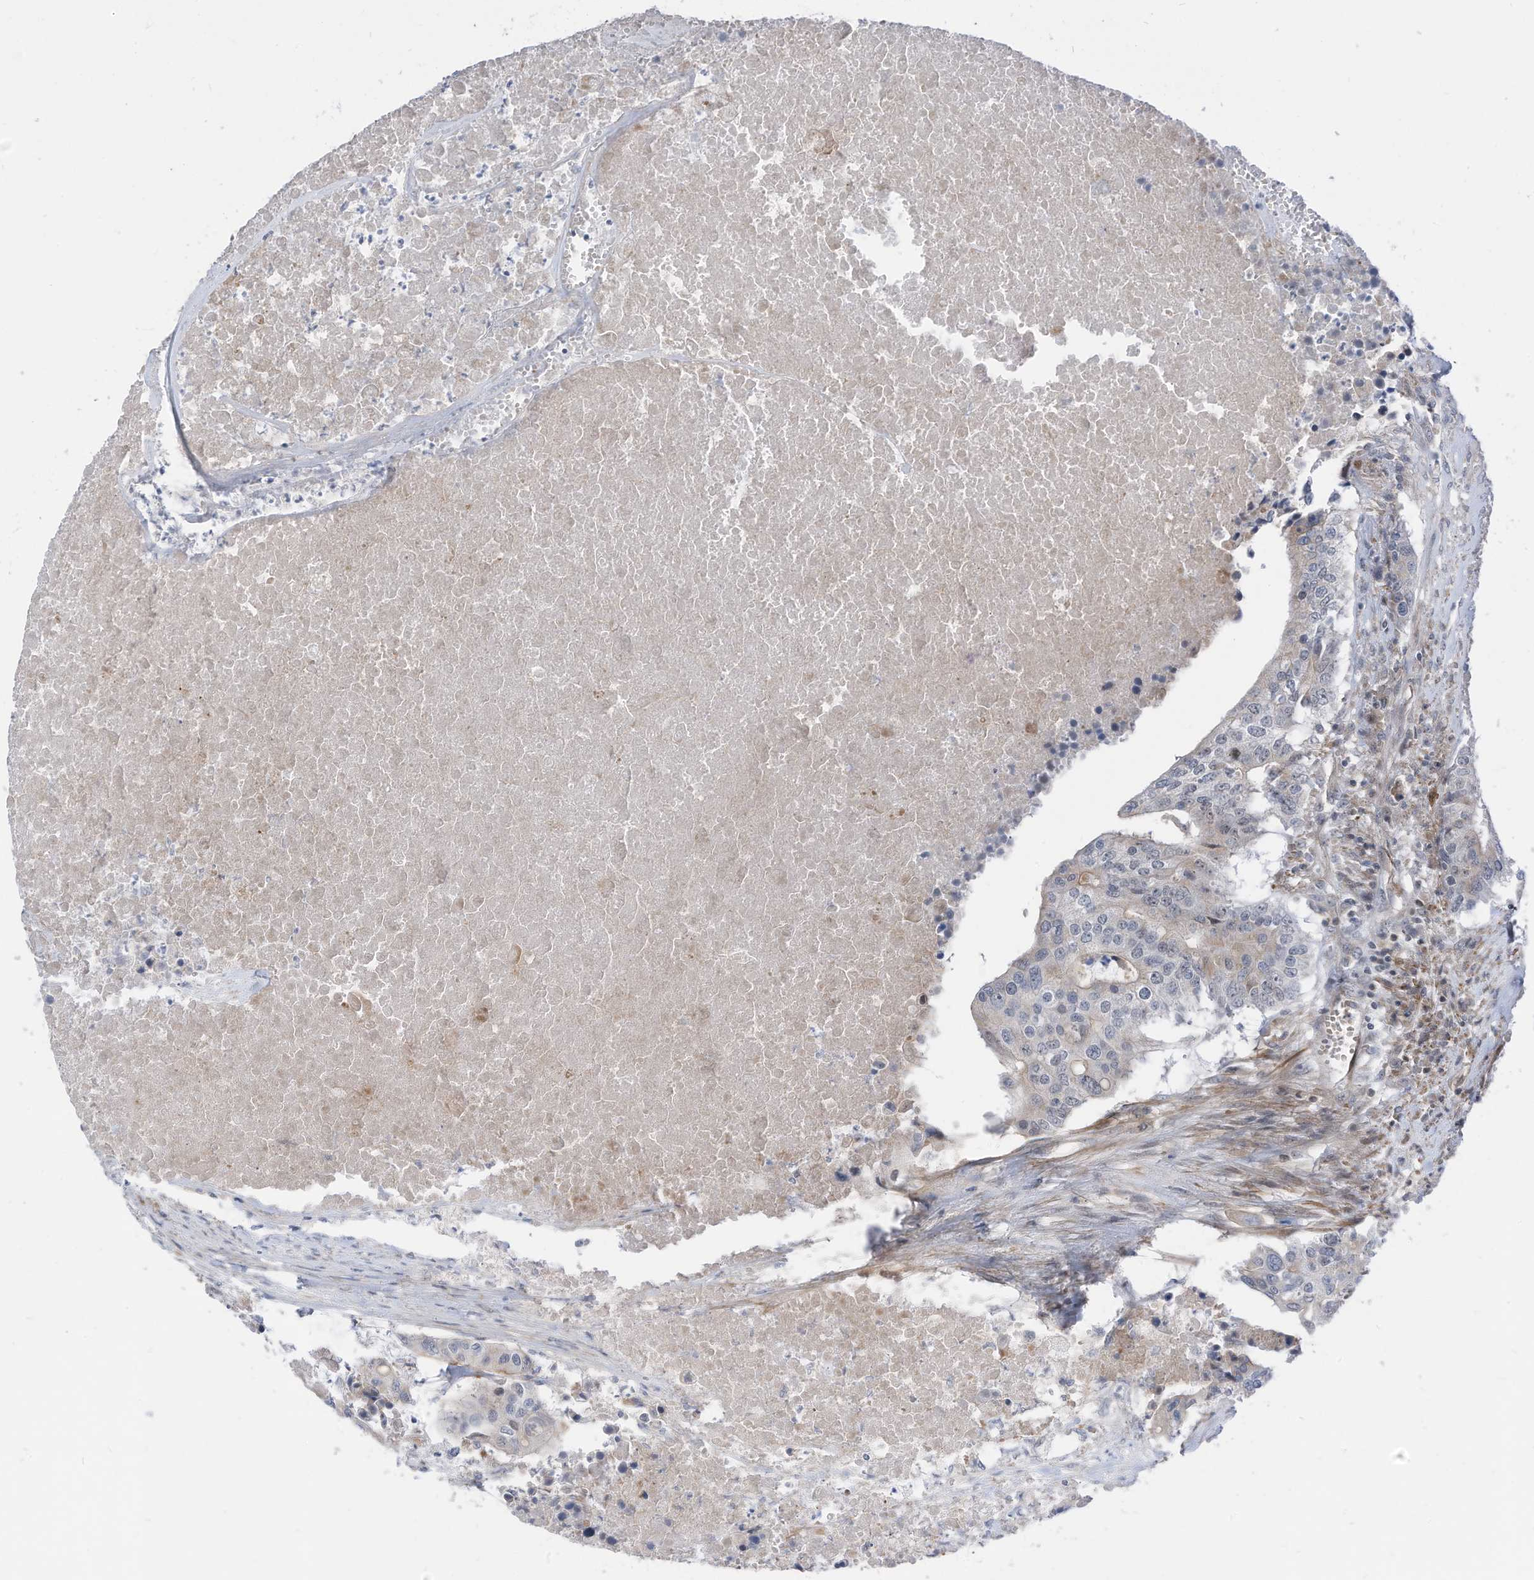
{"staining": {"intensity": "weak", "quantity": "<25%", "location": "cytoplasmic/membranous"}, "tissue": "colorectal cancer", "cell_type": "Tumor cells", "image_type": "cancer", "snomed": [{"axis": "morphology", "description": "Adenocarcinoma, NOS"}, {"axis": "topography", "description": "Colon"}], "caption": "An IHC micrograph of colorectal adenocarcinoma is shown. There is no staining in tumor cells of colorectal adenocarcinoma.", "gene": "GPATCH3", "patient": {"sex": "male", "age": 77}}